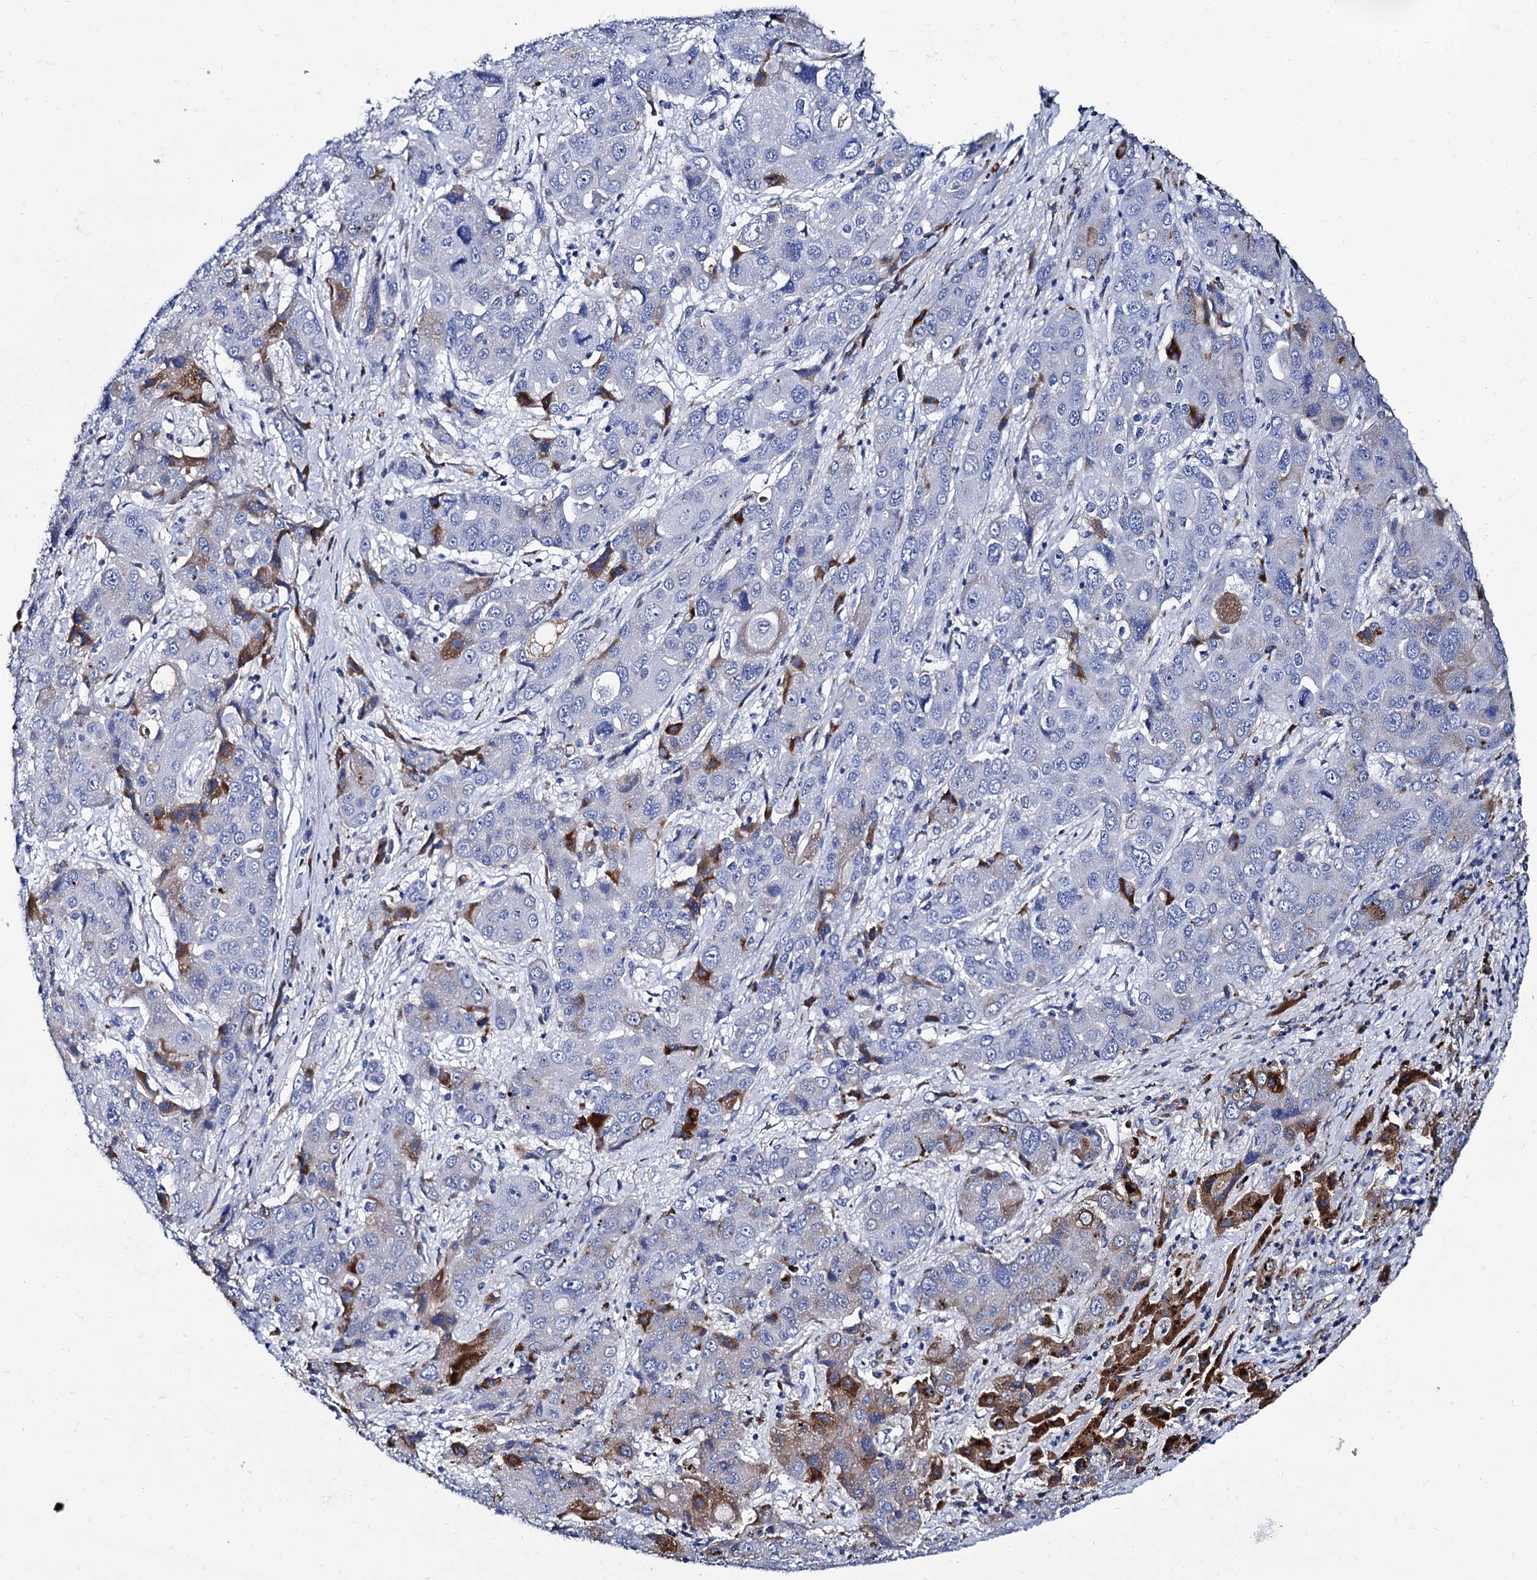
{"staining": {"intensity": "moderate", "quantity": "<25%", "location": "cytoplasmic/membranous"}, "tissue": "liver cancer", "cell_type": "Tumor cells", "image_type": "cancer", "snomed": [{"axis": "morphology", "description": "Cholangiocarcinoma"}, {"axis": "topography", "description": "Liver"}], "caption": "Liver cancer tissue demonstrates moderate cytoplasmic/membranous staining in about <25% of tumor cells", "gene": "APOD", "patient": {"sex": "male", "age": 67}}